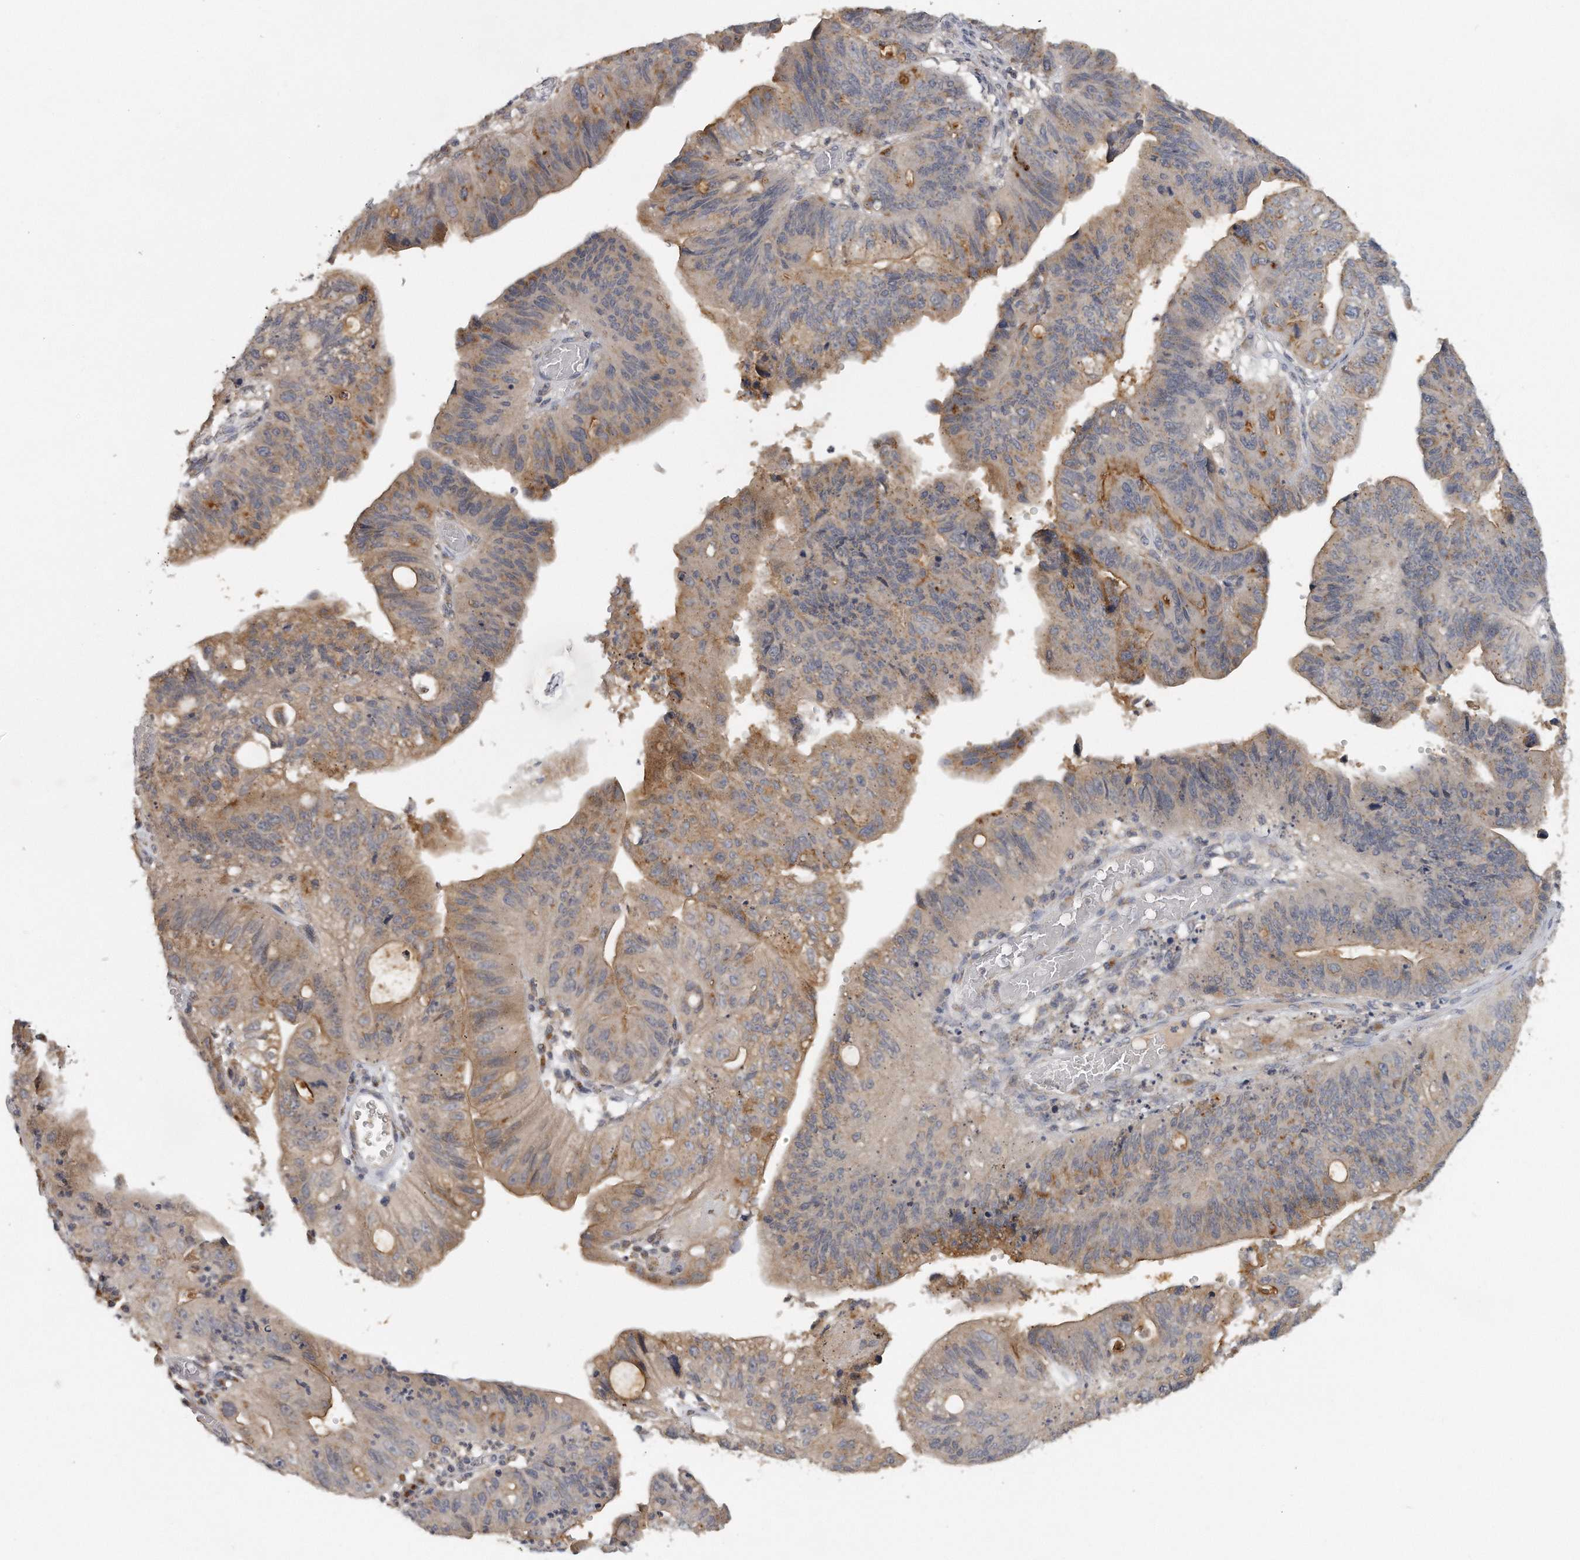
{"staining": {"intensity": "weak", "quantity": "25%-75%", "location": "cytoplasmic/membranous"}, "tissue": "stomach cancer", "cell_type": "Tumor cells", "image_type": "cancer", "snomed": [{"axis": "morphology", "description": "Adenocarcinoma, NOS"}, {"axis": "topography", "description": "Stomach"}], "caption": "Immunohistochemical staining of stomach cancer displays weak cytoplasmic/membranous protein staining in approximately 25%-75% of tumor cells. The protein of interest is shown in brown color, while the nuclei are stained blue.", "gene": "TRAPPC14", "patient": {"sex": "male", "age": 59}}